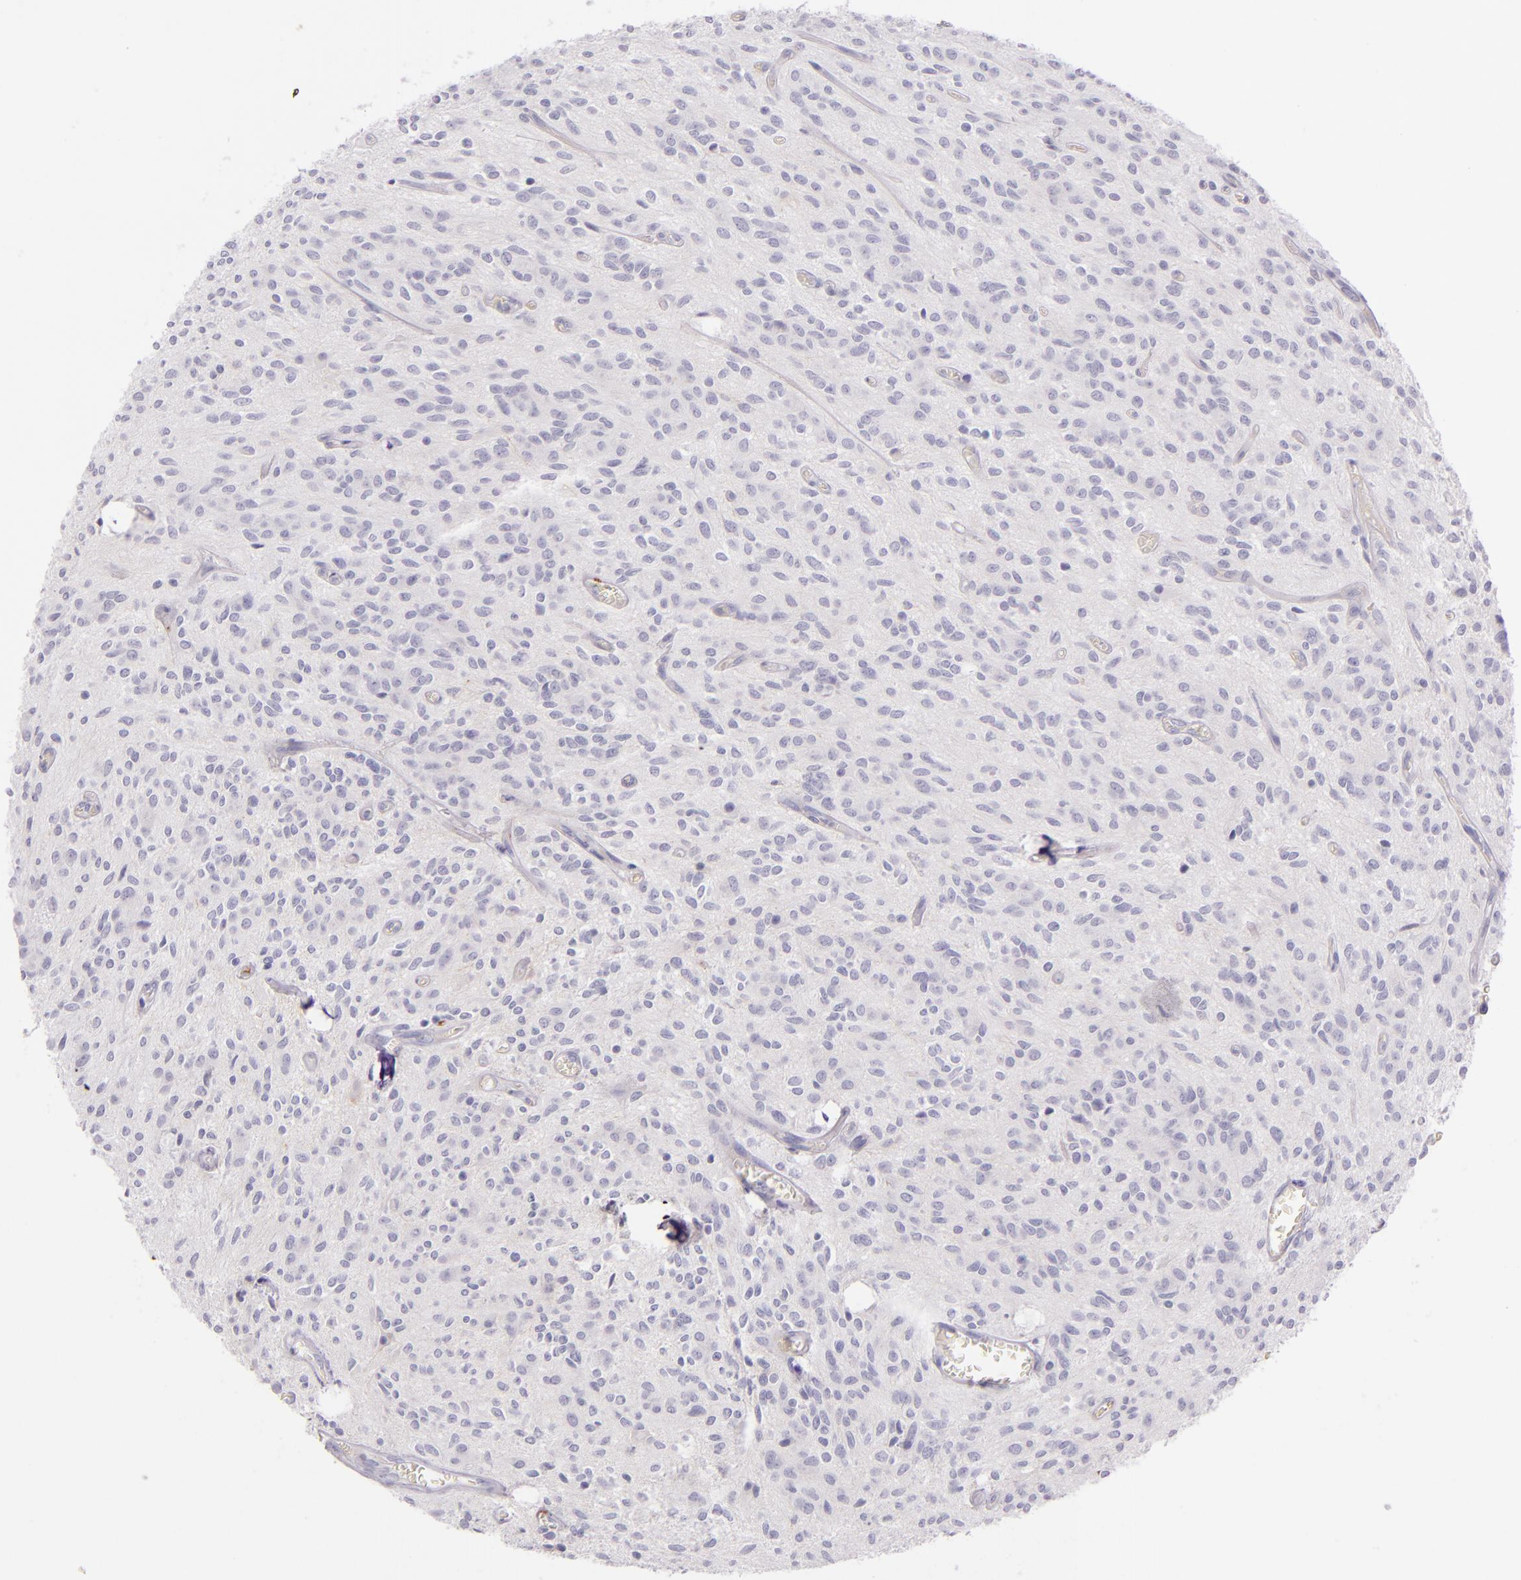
{"staining": {"intensity": "negative", "quantity": "none", "location": "none"}, "tissue": "glioma", "cell_type": "Tumor cells", "image_type": "cancer", "snomed": [{"axis": "morphology", "description": "Glioma, malignant, Low grade"}, {"axis": "topography", "description": "Brain"}], "caption": "The immunohistochemistry photomicrograph has no significant positivity in tumor cells of glioma tissue.", "gene": "ICAM1", "patient": {"sex": "female", "age": 15}}